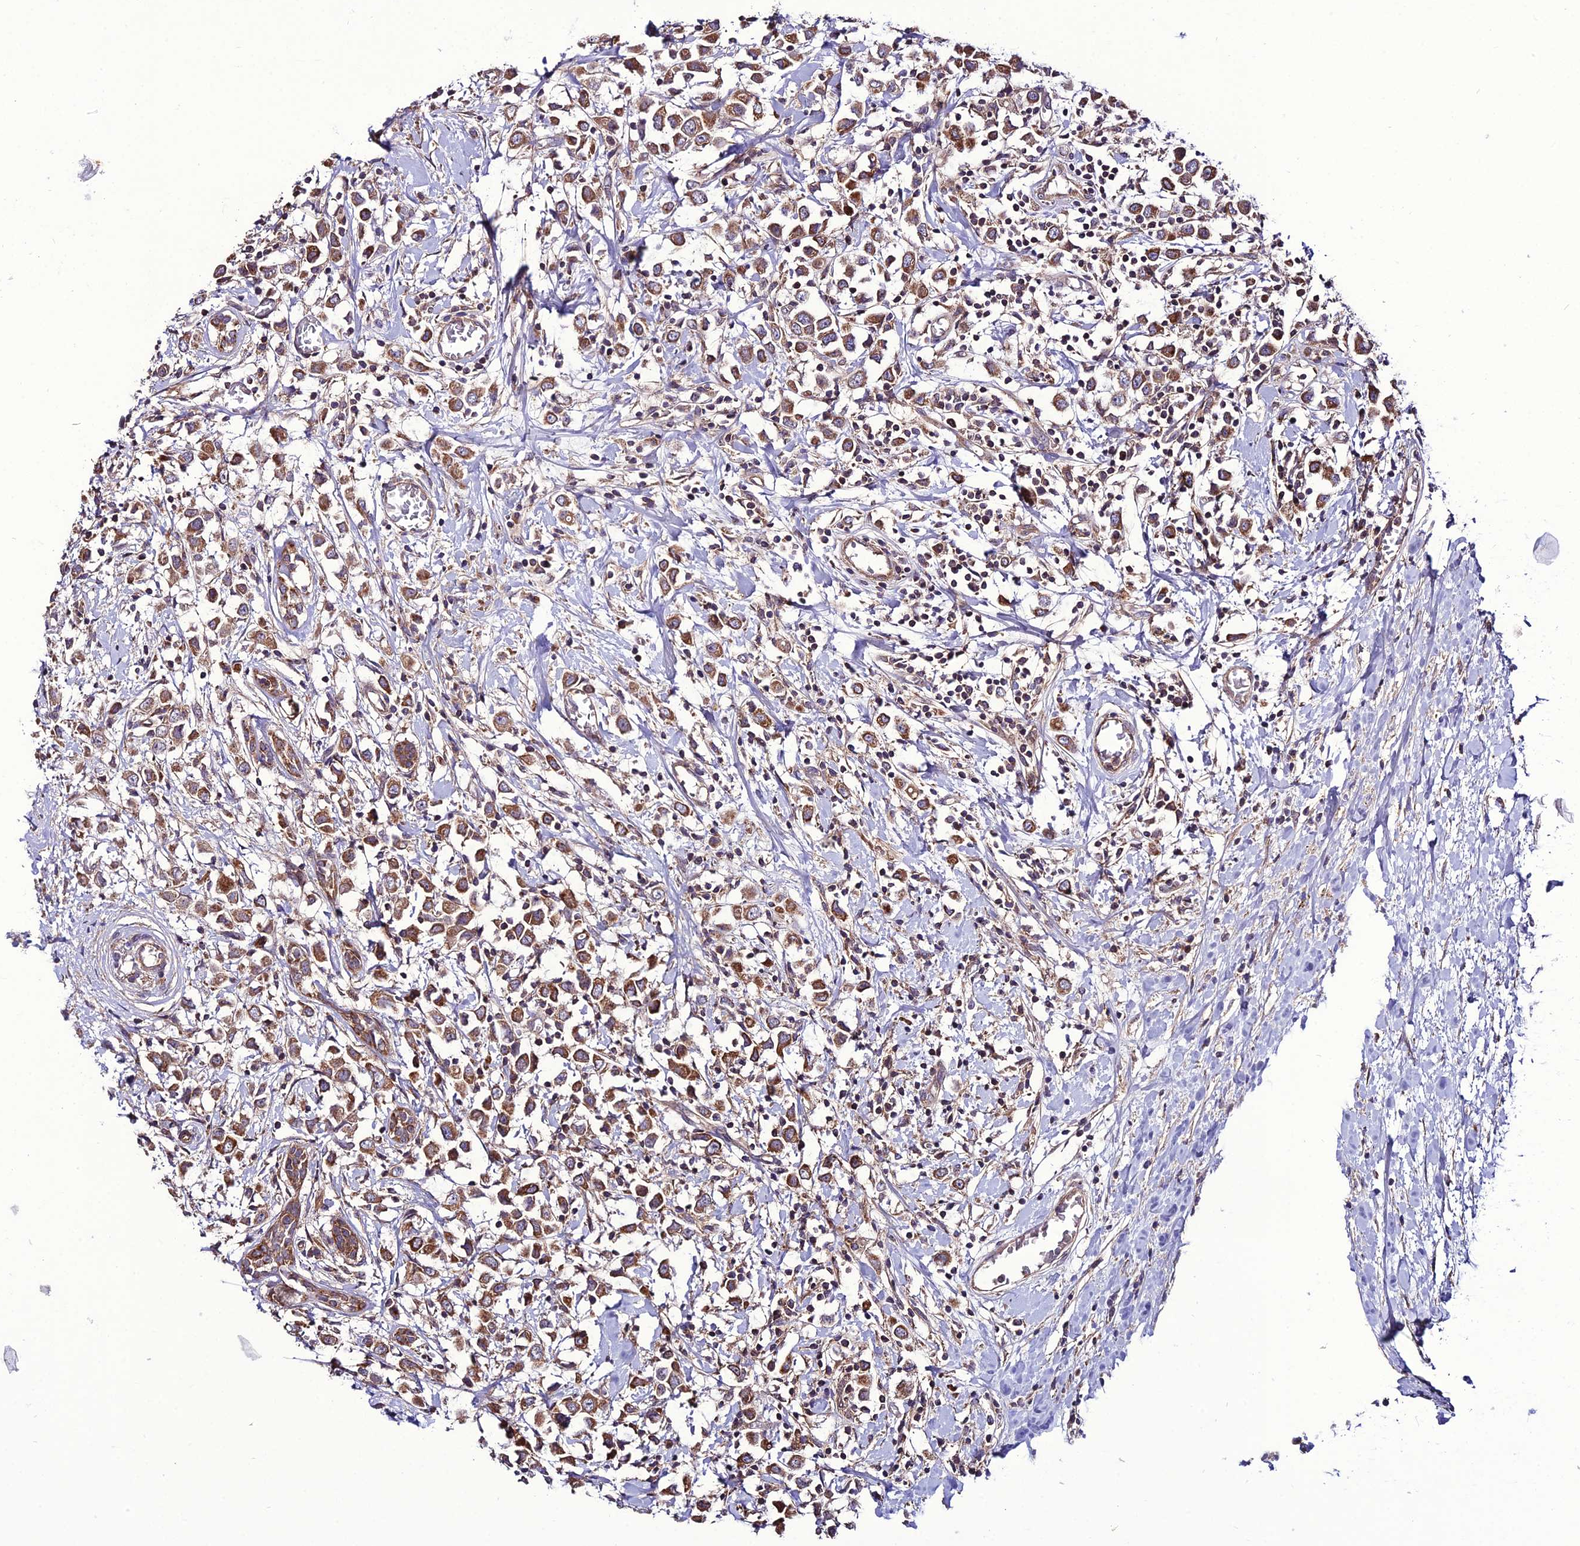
{"staining": {"intensity": "moderate", "quantity": ">75%", "location": "cytoplasmic/membranous"}, "tissue": "breast cancer", "cell_type": "Tumor cells", "image_type": "cancer", "snomed": [{"axis": "morphology", "description": "Duct carcinoma"}, {"axis": "topography", "description": "Breast"}], "caption": "High-power microscopy captured an IHC image of breast cancer (intraductal carcinoma), revealing moderate cytoplasmic/membranous staining in approximately >75% of tumor cells.", "gene": "PPIL3", "patient": {"sex": "female", "age": 61}}